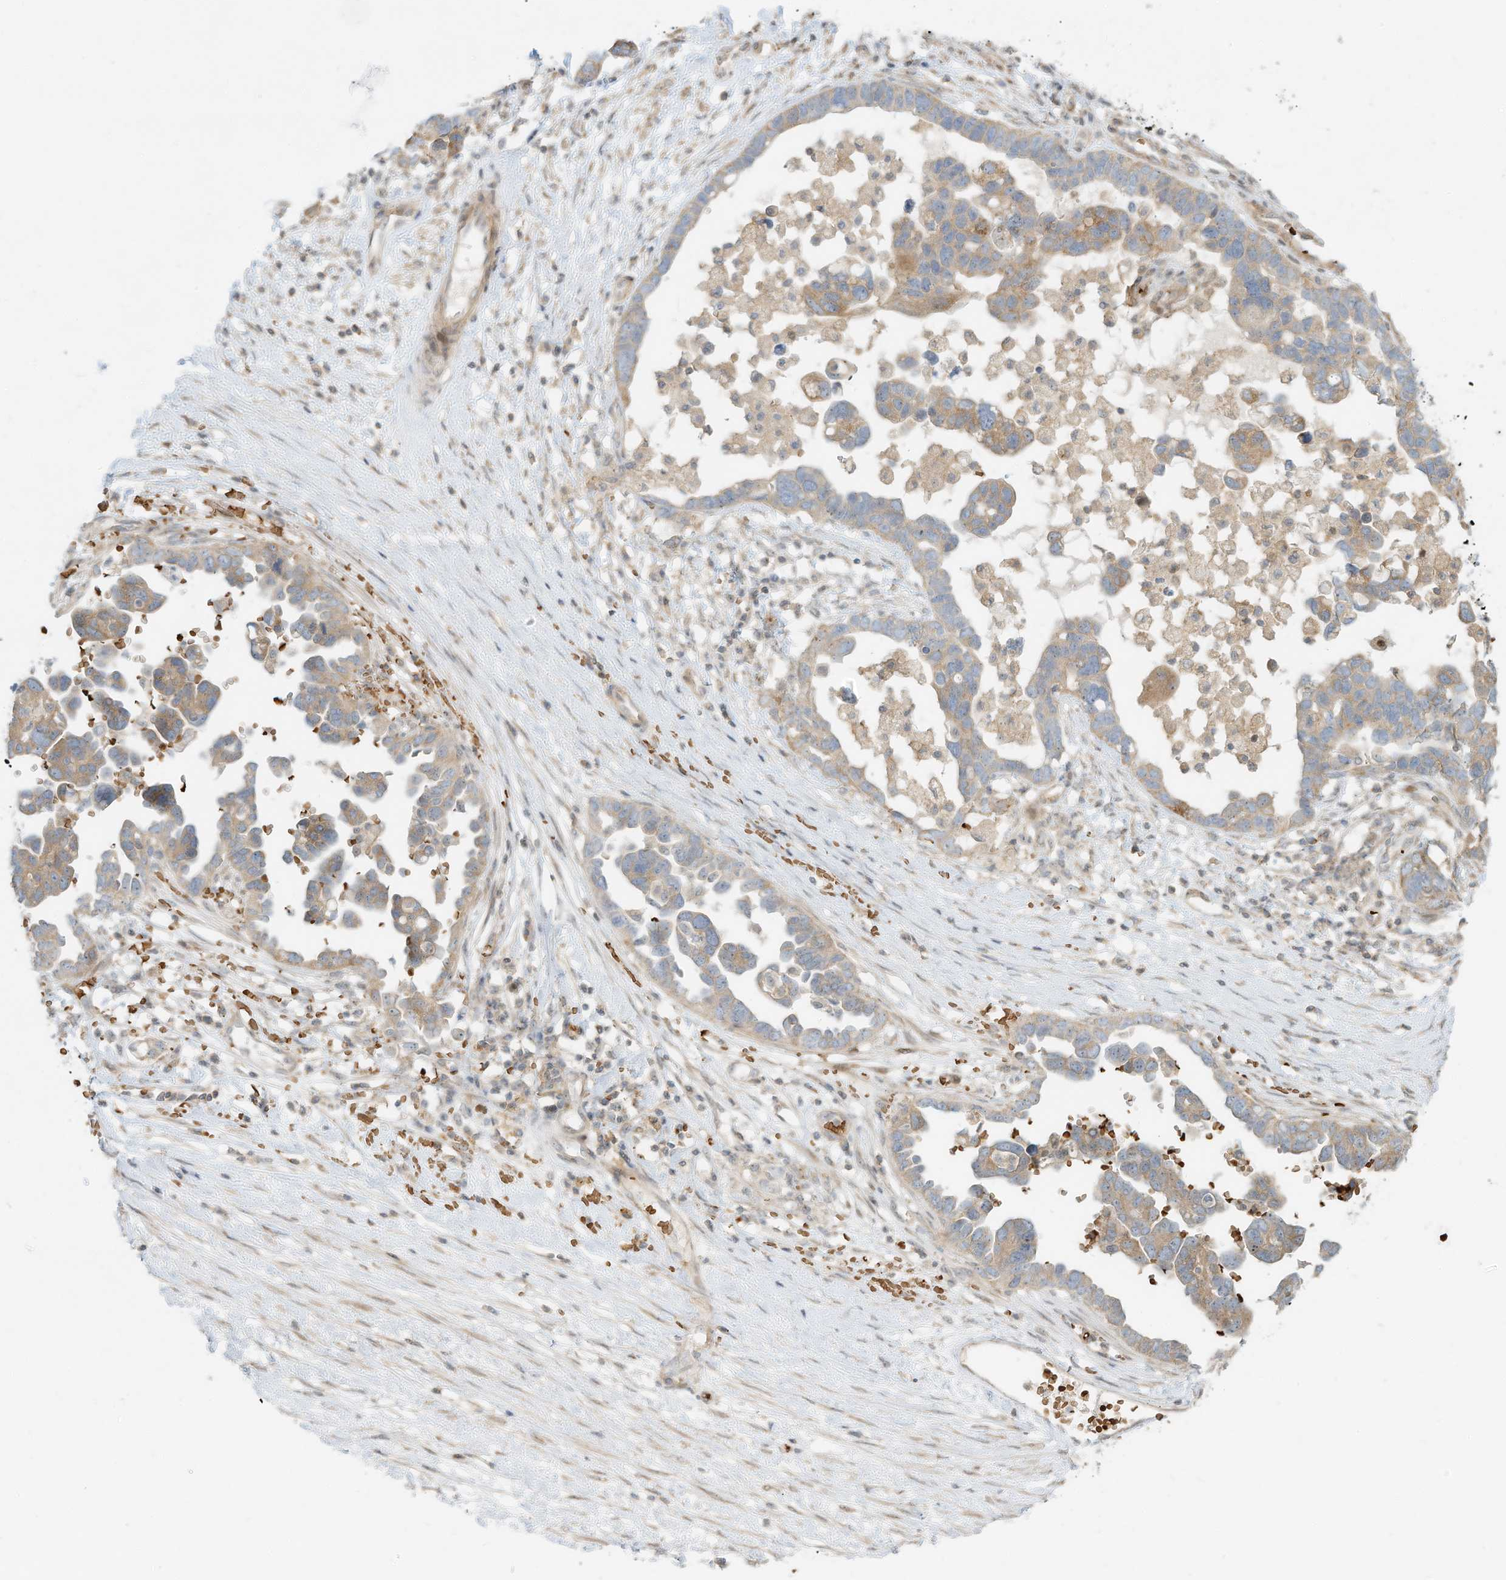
{"staining": {"intensity": "weak", "quantity": "25%-75%", "location": "cytoplasmic/membranous"}, "tissue": "ovarian cancer", "cell_type": "Tumor cells", "image_type": "cancer", "snomed": [{"axis": "morphology", "description": "Cystadenocarcinoma, serous, NOS"}, {"axis": "topography", "description": "Ovary"}], "caption": "Ovarian cancer stained for a protein demonstrates weak cytoplasmic/membranous positivity in tumor cells.", "gene": "OFD1", "patient": {"sex": "female", "age": 54}}